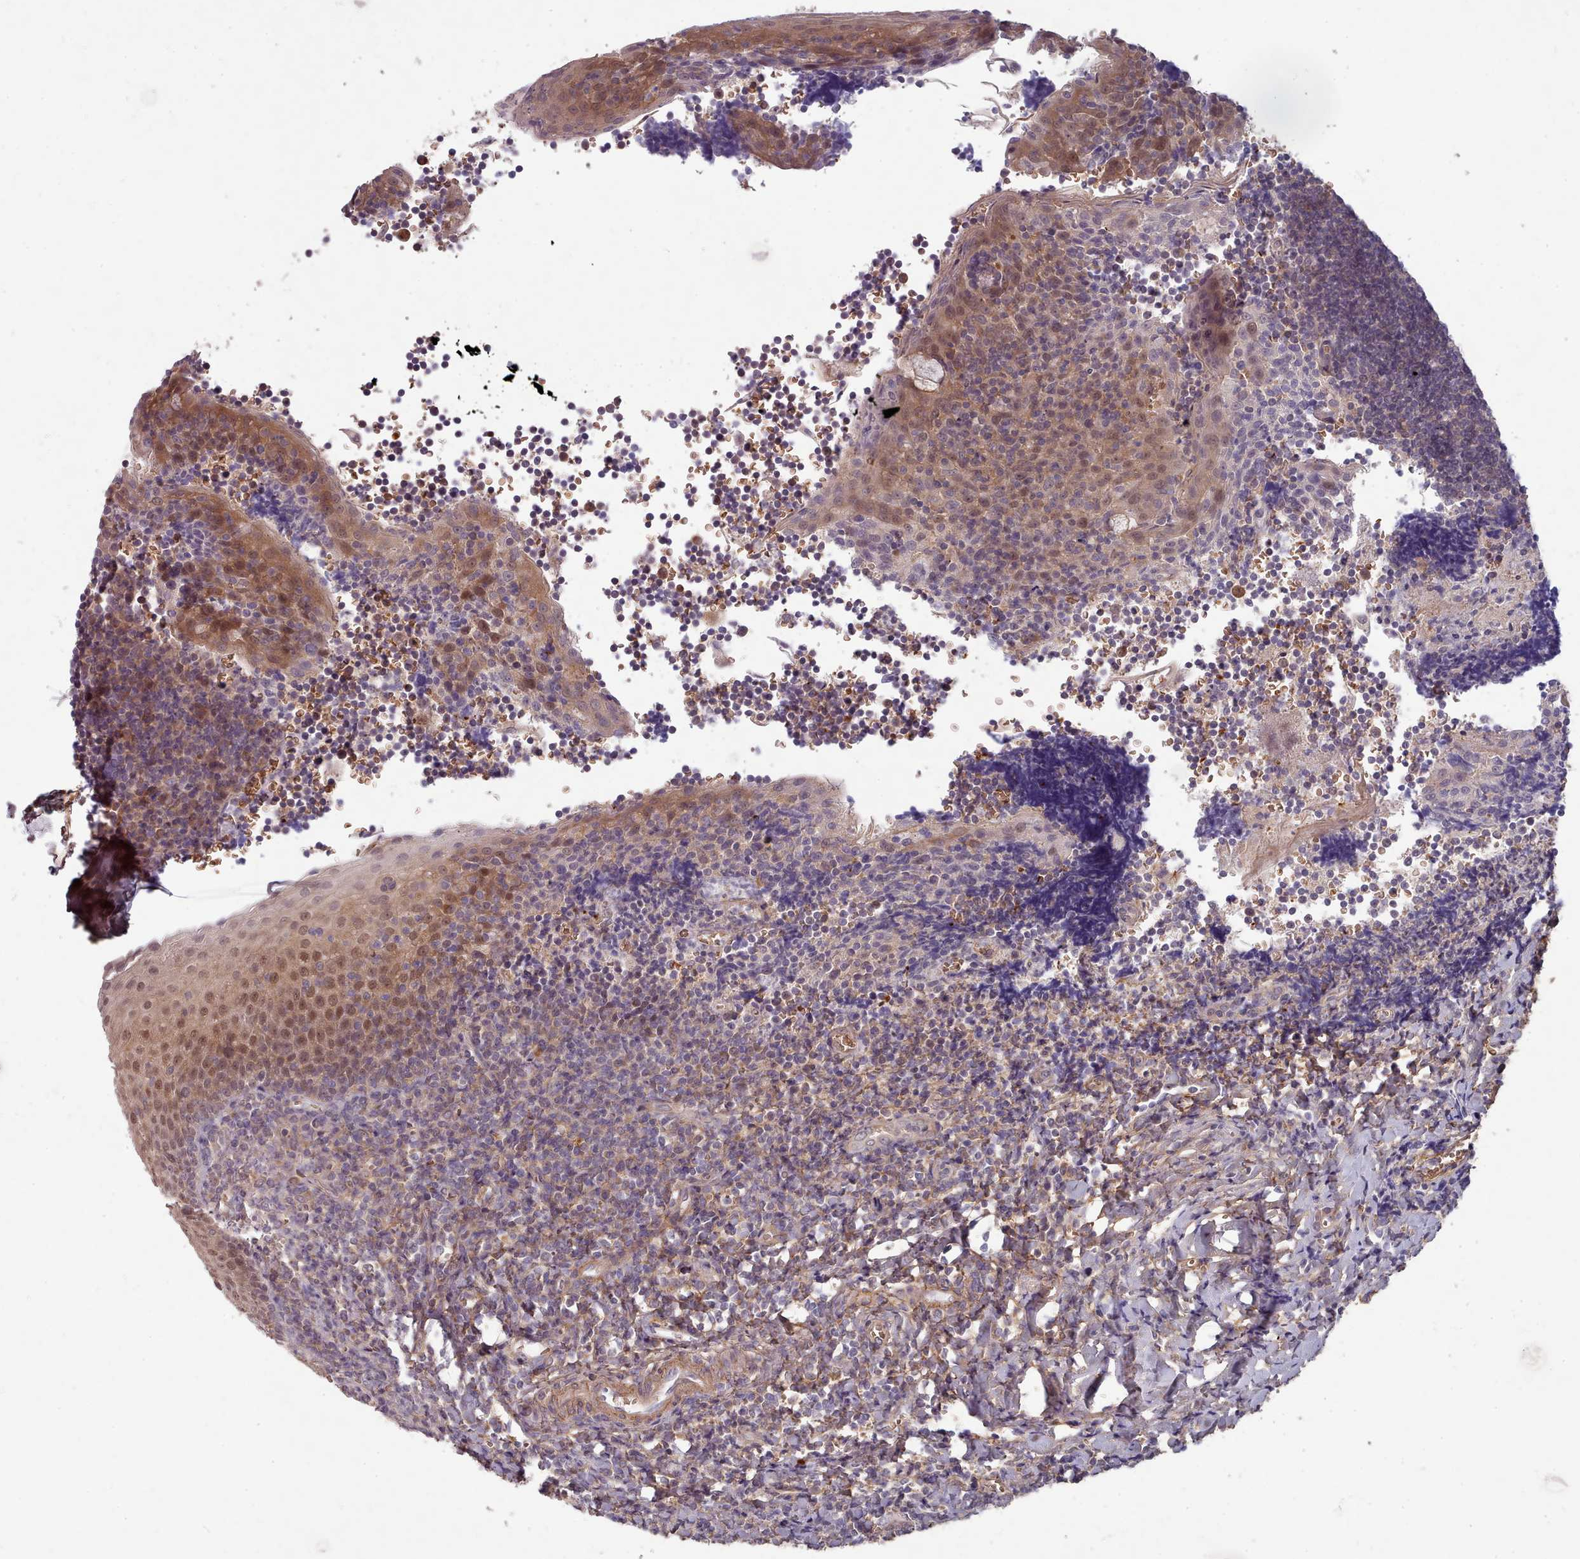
{"staining": {"intensity": "moderate", "quantity": "25%-75%", "location": "cytoplasmic/membranous,nuclear"}, "tissue": "tonsil", "cell_type": "Germinal center cells", "image_type": "normal", "snomed": [{"axis": "morphology", "description": "Normal tissue, NOS"}, {"axis": "topography", "description": "Tonsil"}], "caption": "Brown immunohistochemical staining in unremarkable human tonsil demonstrates moderate cytoplasmic/membranous,nuclear expression in about 25%-75% of germinal center cells.", "gene": "CLNS1A", "patient": {"sex": "male", "age": 27}}